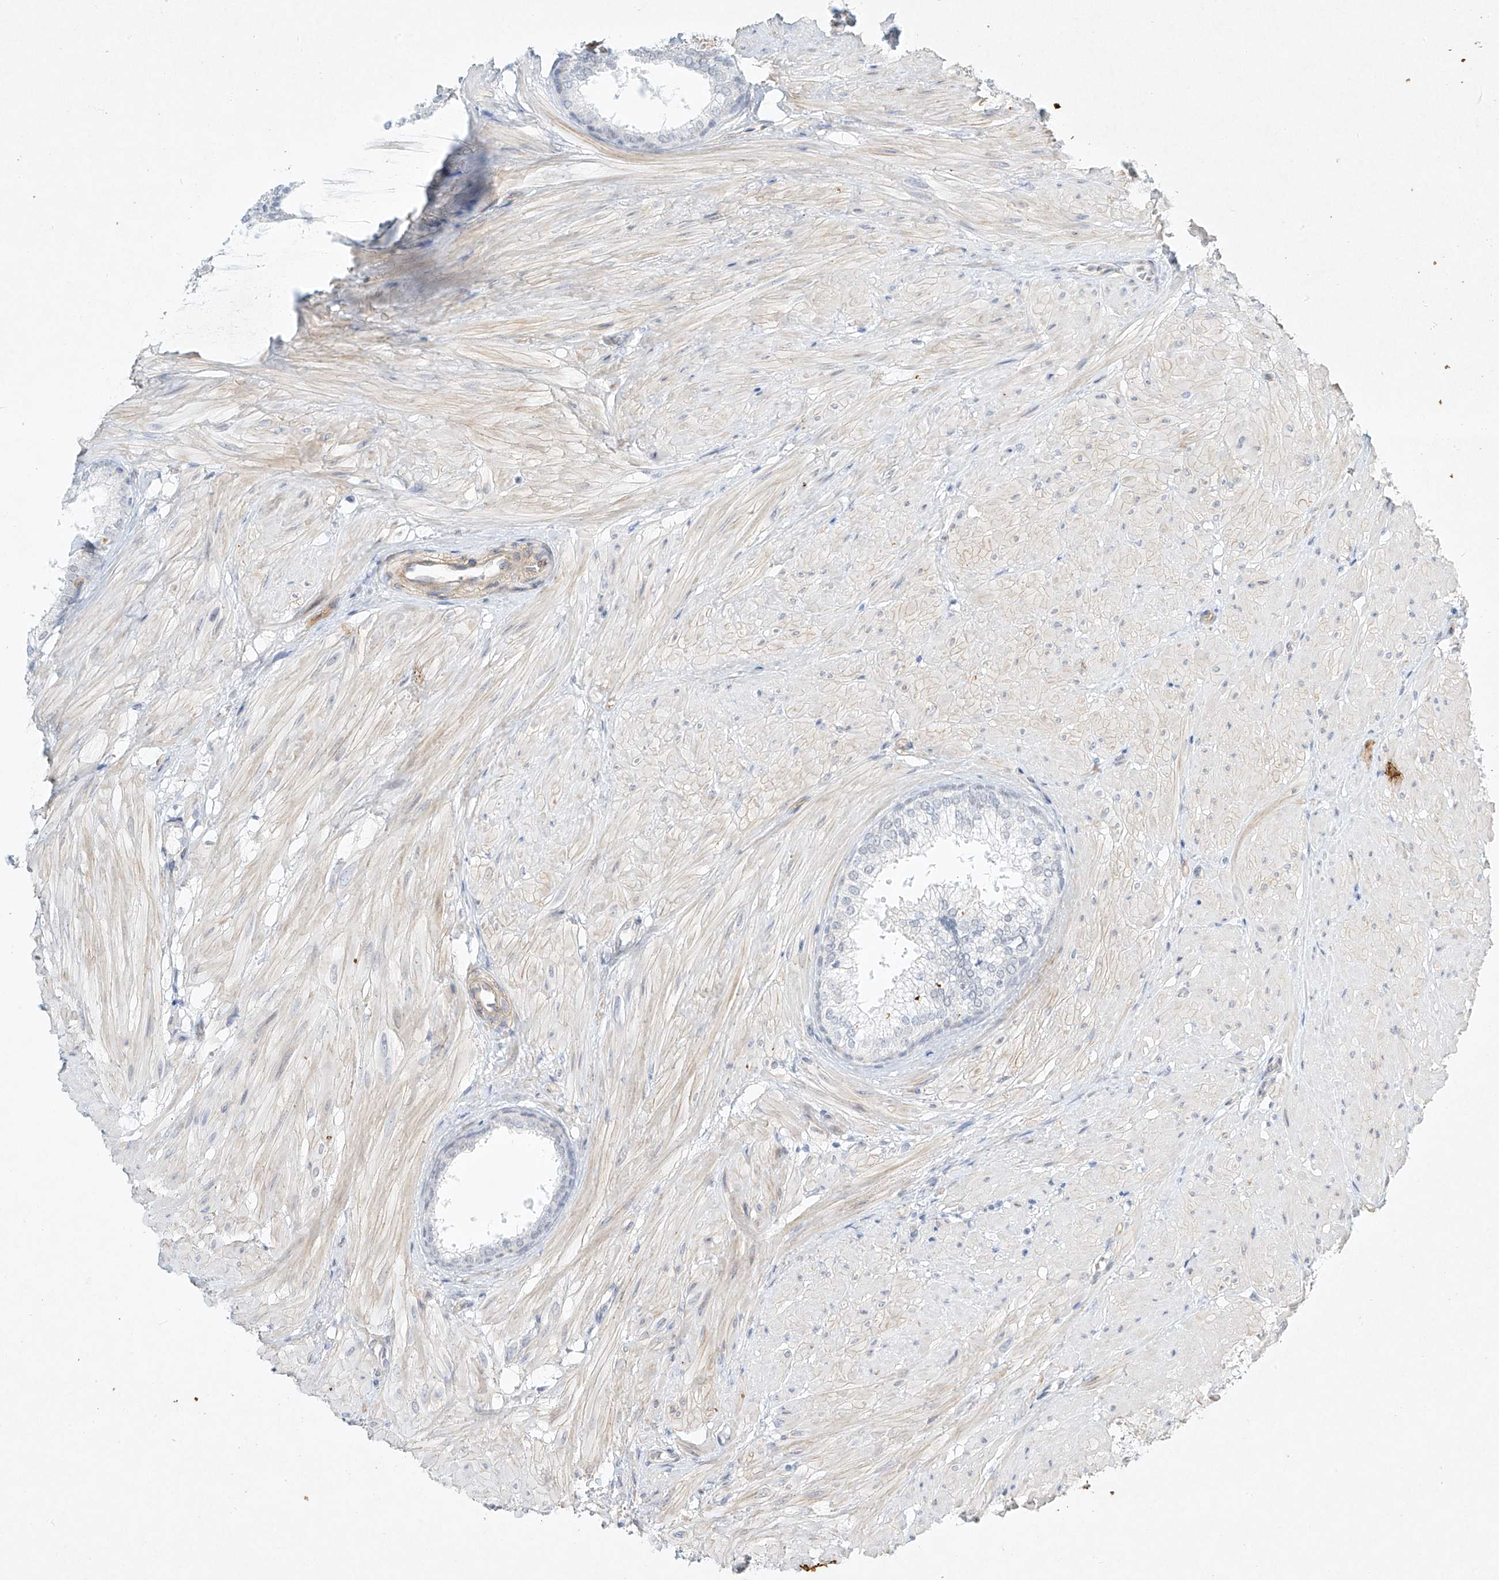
{"staining": {"intensity": "negative", "quantity": "none", "location": "none"}, "tissue": "prostate", "cell_type": "Glandular cells", "image_type": "normal", "snomed": [{"axis": "morphology", "description": "Normal tissue, NOS"}, {"axis": "topography", "description": "Prostate"}], "caption": "The micrograph demonstrates no significant expression in glandular cells of prostate.", "gene": "REEP2", "patient": {"sex": "male", "age": 48}}